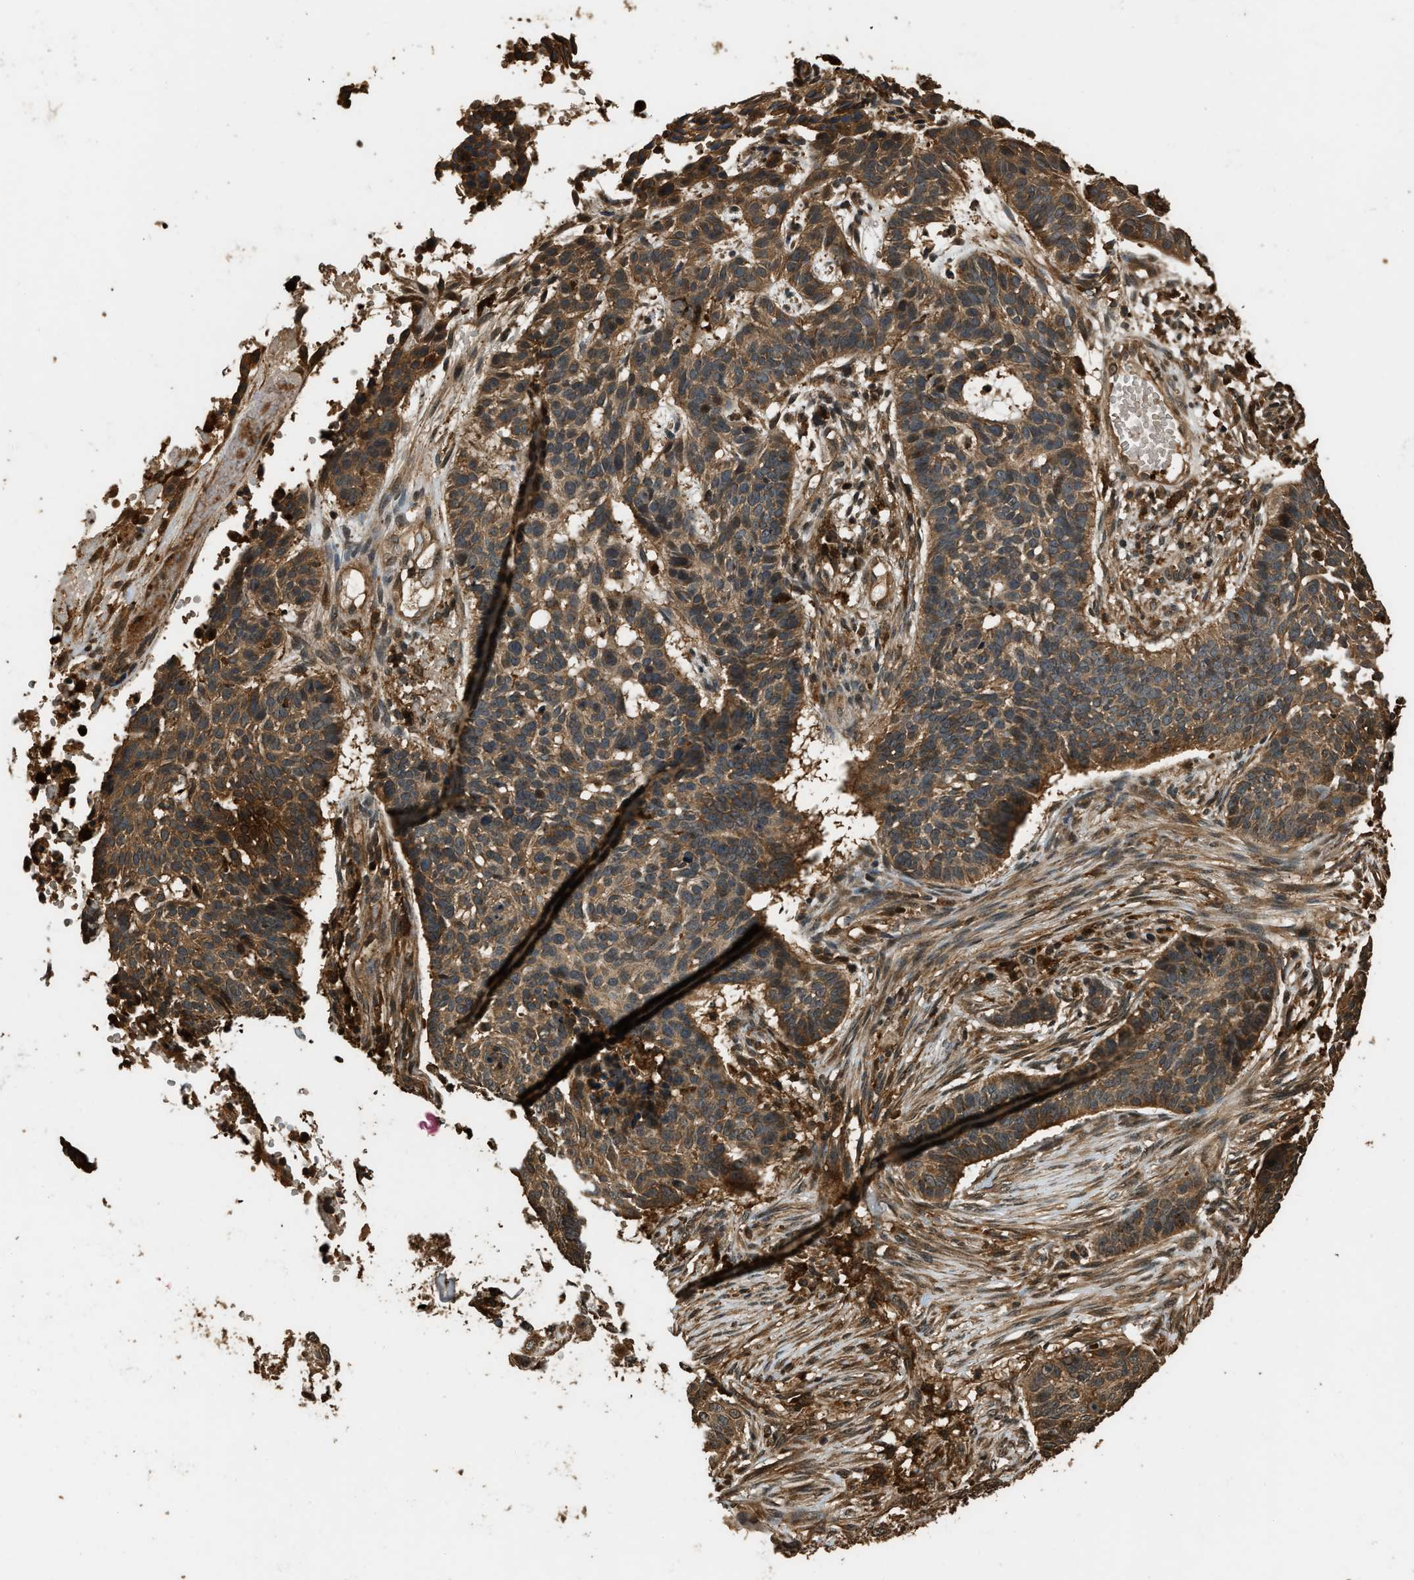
{"staining": {"intensity": "moderate", "quantity": ">75%", "location": "cytoplasmic/membranous"}, "tissue": "skin cancer", "cell_type": "Tumor cells", "image_type": "cancer", "snomed": [{"axis": "morphology", "description": "Basal cell carcinoma"}, {"axis": "topography", "description": "Skin"}], "caption": "High-magnification brightfield microscopy of skin cancer stained with DAB (3,3'-diaminobenzidine) (brown) and counterstained with hematoxylin (blue). tumor cells exhibit moderate cytoplasmic/membranous positivity is appreciated in about>75% of cells. (Brightfield microscopy of DAB IHC at high magnification).", "gene": "RAP2A", "patient": {"sex": "male", "age": 85}}